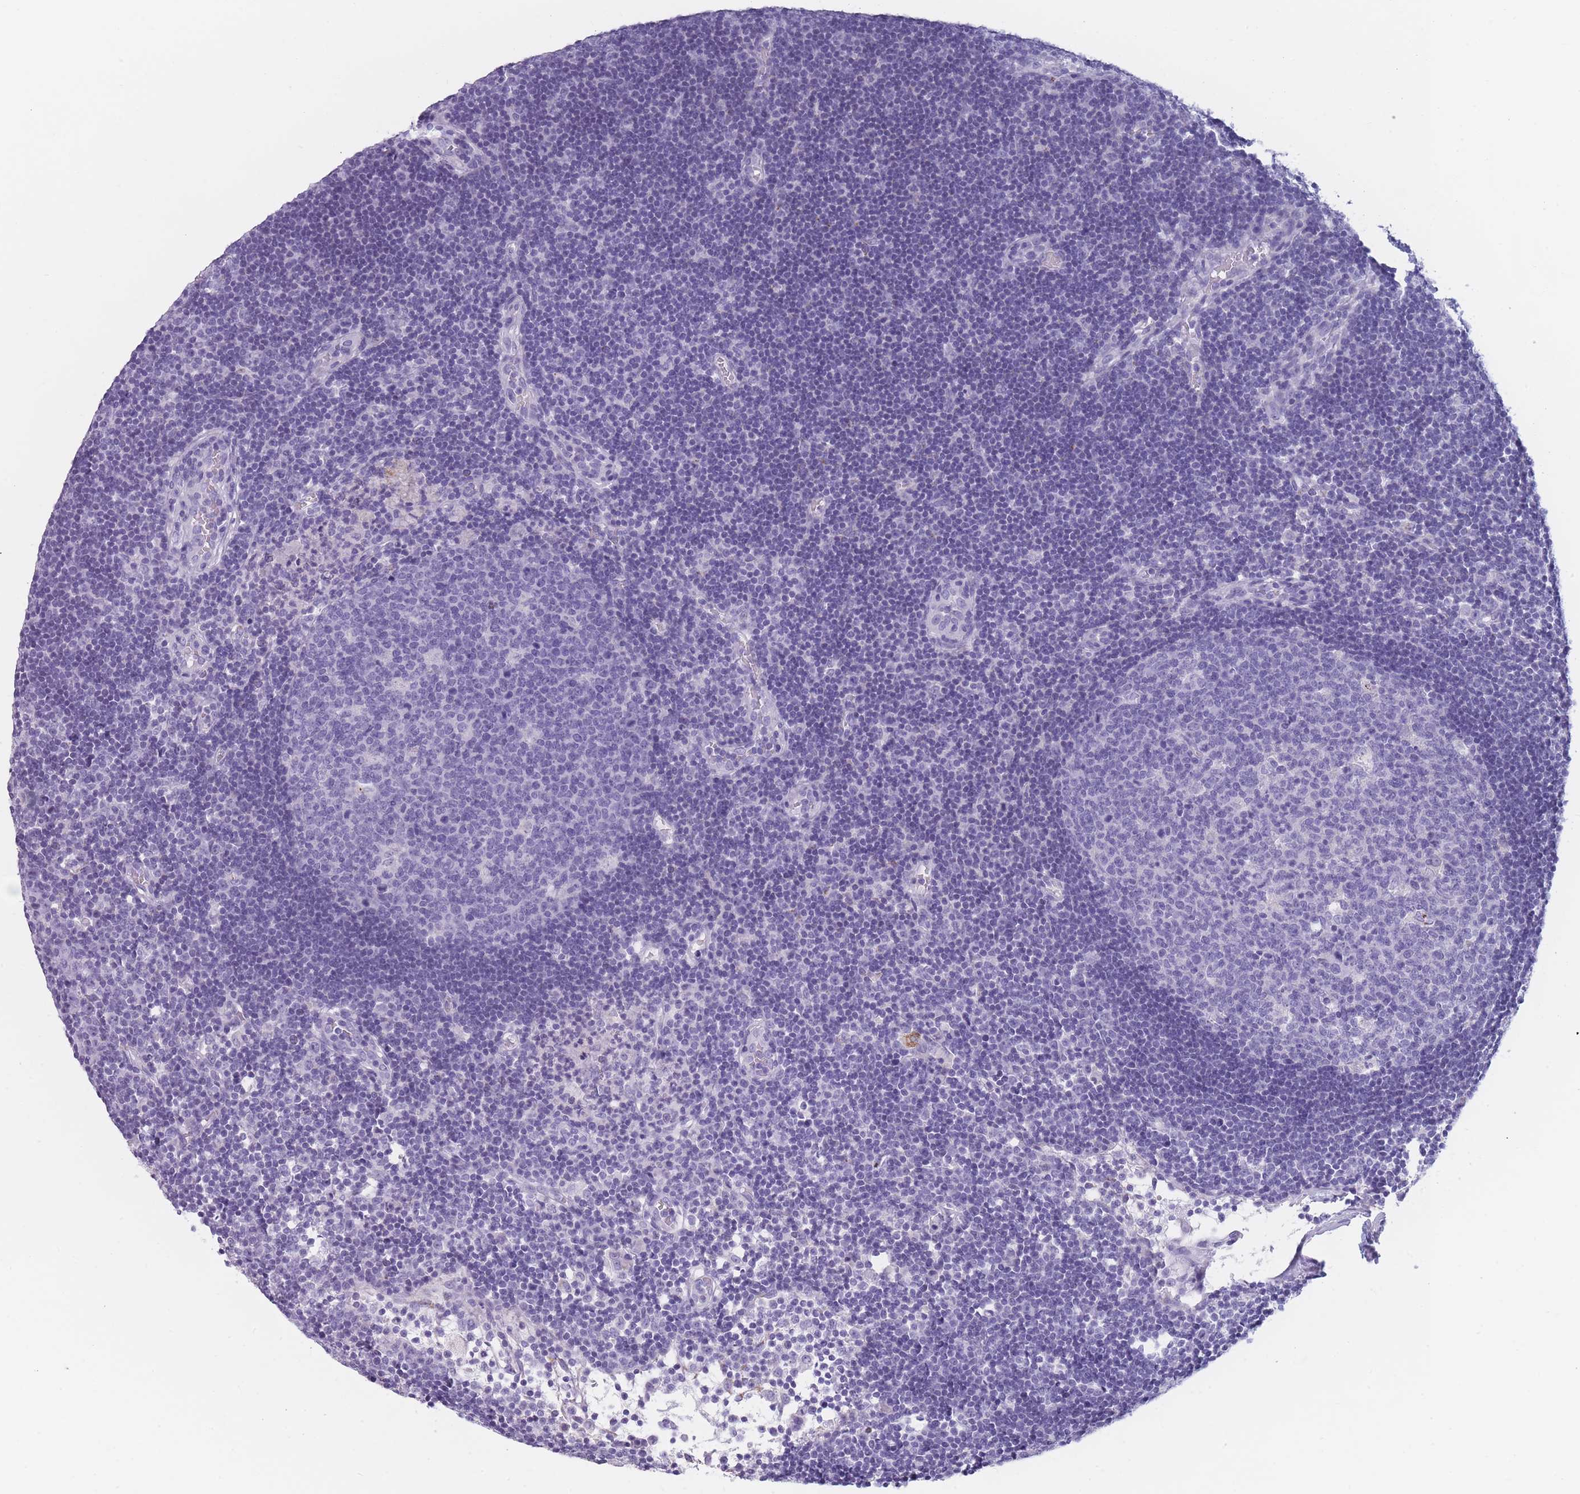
{"staining": {"intensity": "negative", "quantity": "none", "location": "none"}, "tissue": "lymph node", "cell_type": "Germinal center cells", "image_type": "normal", "snomed": [{"axis": "morphology", "description": "Normal tissue, NOS"}, {"axis": "topography", "description": "Lymph node"}], "caption": "Immunohistochemistry (IHC) histopathology image of benign lymph node: lymph node stained with DAB shows no significant protein positivity in germinal center cells.", "gene": "GPR12", "patient": {"sex": "male", "age": 62}}